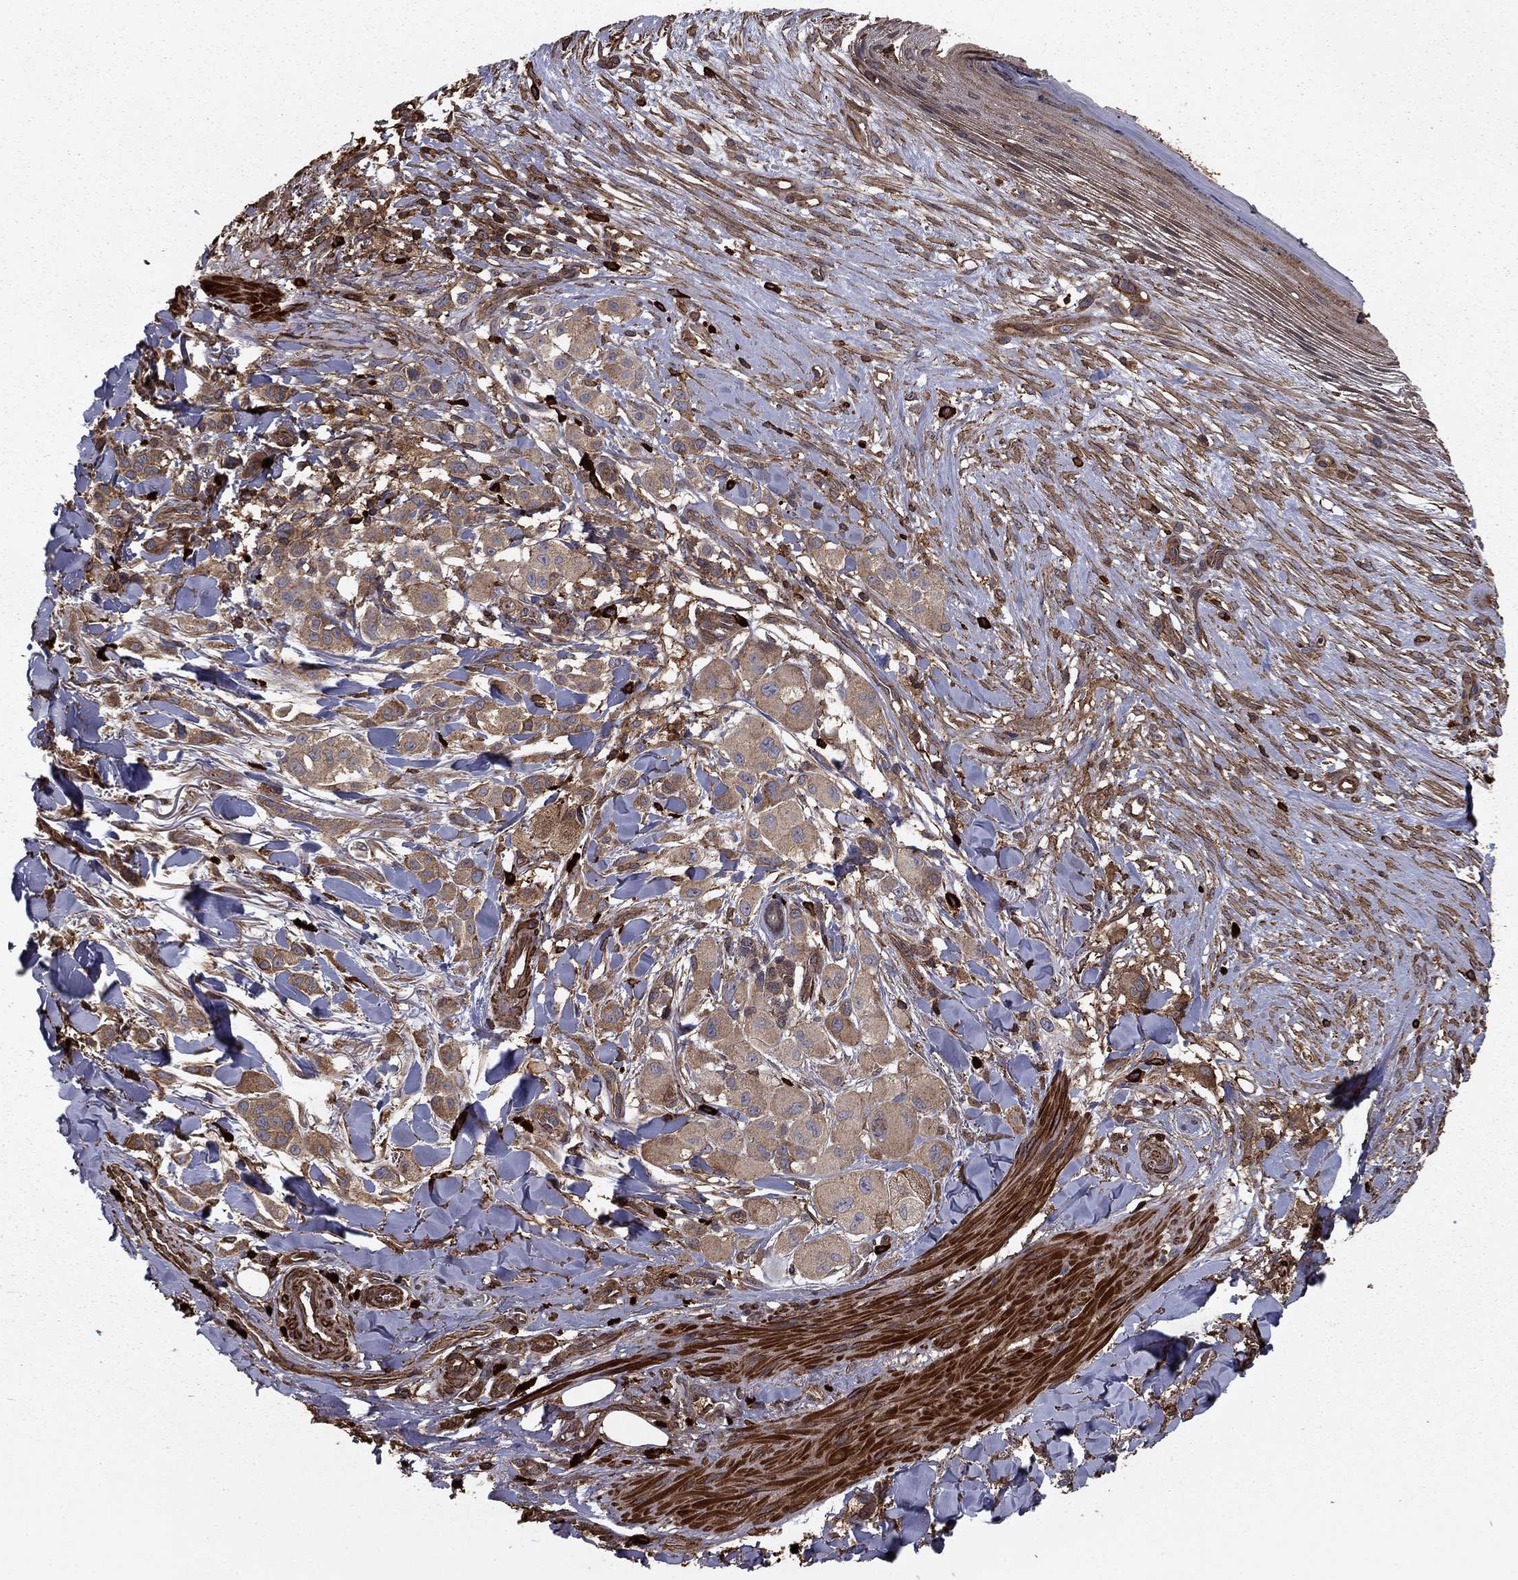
{"staining": {"intensity": "weak", "quantity": "25%-75%", "location": "cytoplasmic/membranous"}, "tissue": "melanoma", "cell_type": "Tumor cells", "image_type": "cancer", "snomed": [{"axis": "morphology", "description": "Malignant melanoma, NOS"}, {"axis": "topography", "description": "Skin"}], "caption": "The histopathology image reveals immunohistochemical staining of malignant melanoma. There is weak cytoplasmic/membranous staining is seen in about 25%-75% of tumor cells. (Brightfield microscopy of DAB IHC at high magnification).", "gene": "HABP4", "patient": {"sex": "male", "age": 57}}